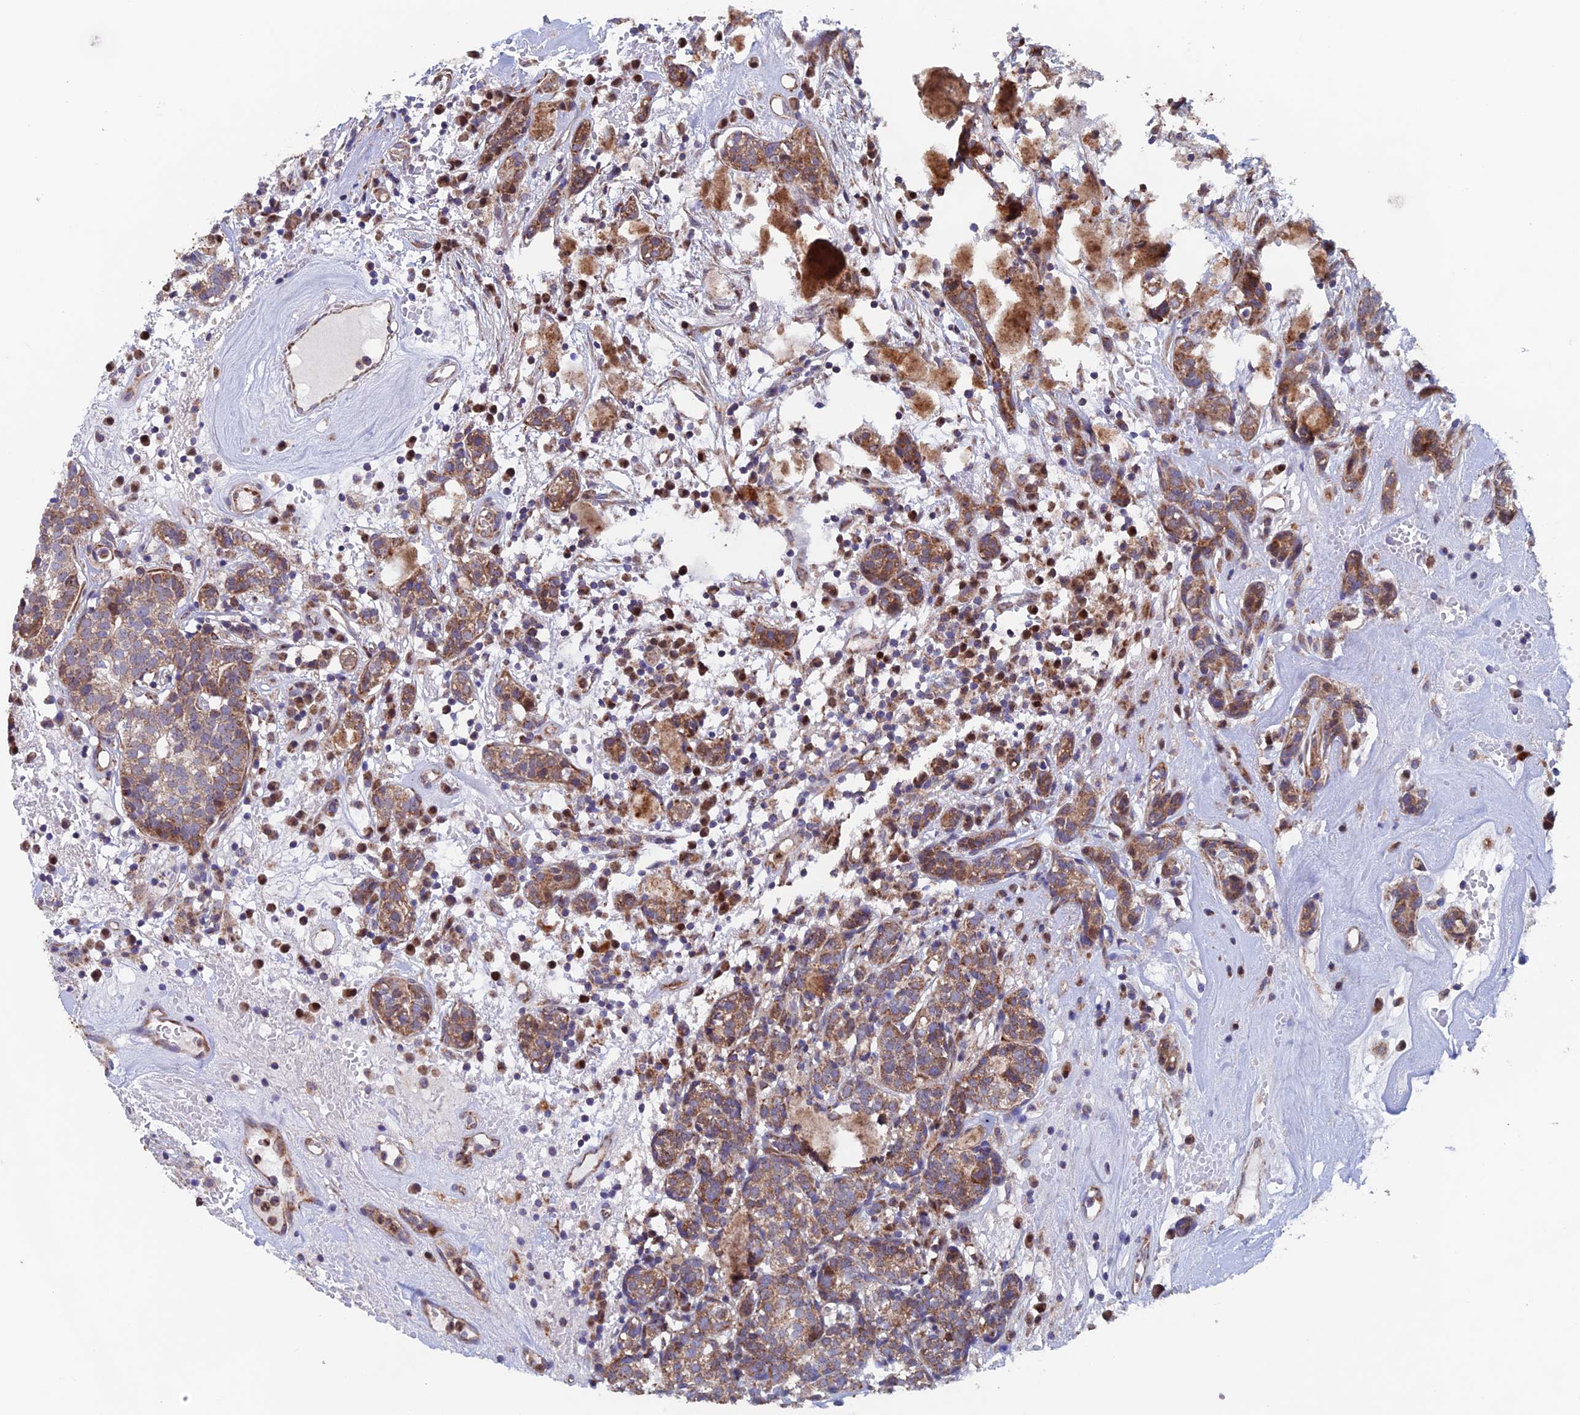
{"staining": {"intensity": "moderate", "quantity": ">75%", "location": "cytoplasmic/membranous"}, "tissue": "head and neck cancer", "cell_type": "Tumor cells", "image_type": "cancer", "snomed": [{"axis": "morphology", "description": "Adenocarcinoma, NOS"}, {"axis": "topography", "description": "Salivary gland"}, {"axis": "topography", "description": "Head-Neck"}], "caption": "This image displays immunohistochemistry (IHC) staining of human head and neck cancer (adenocarcinoma), with medium moderate cytoplasmic/membranous positivity in approximately >75% of tumor cells.", "gene": "MRPL1", "patient": {"sex": "female", "age": 65}}